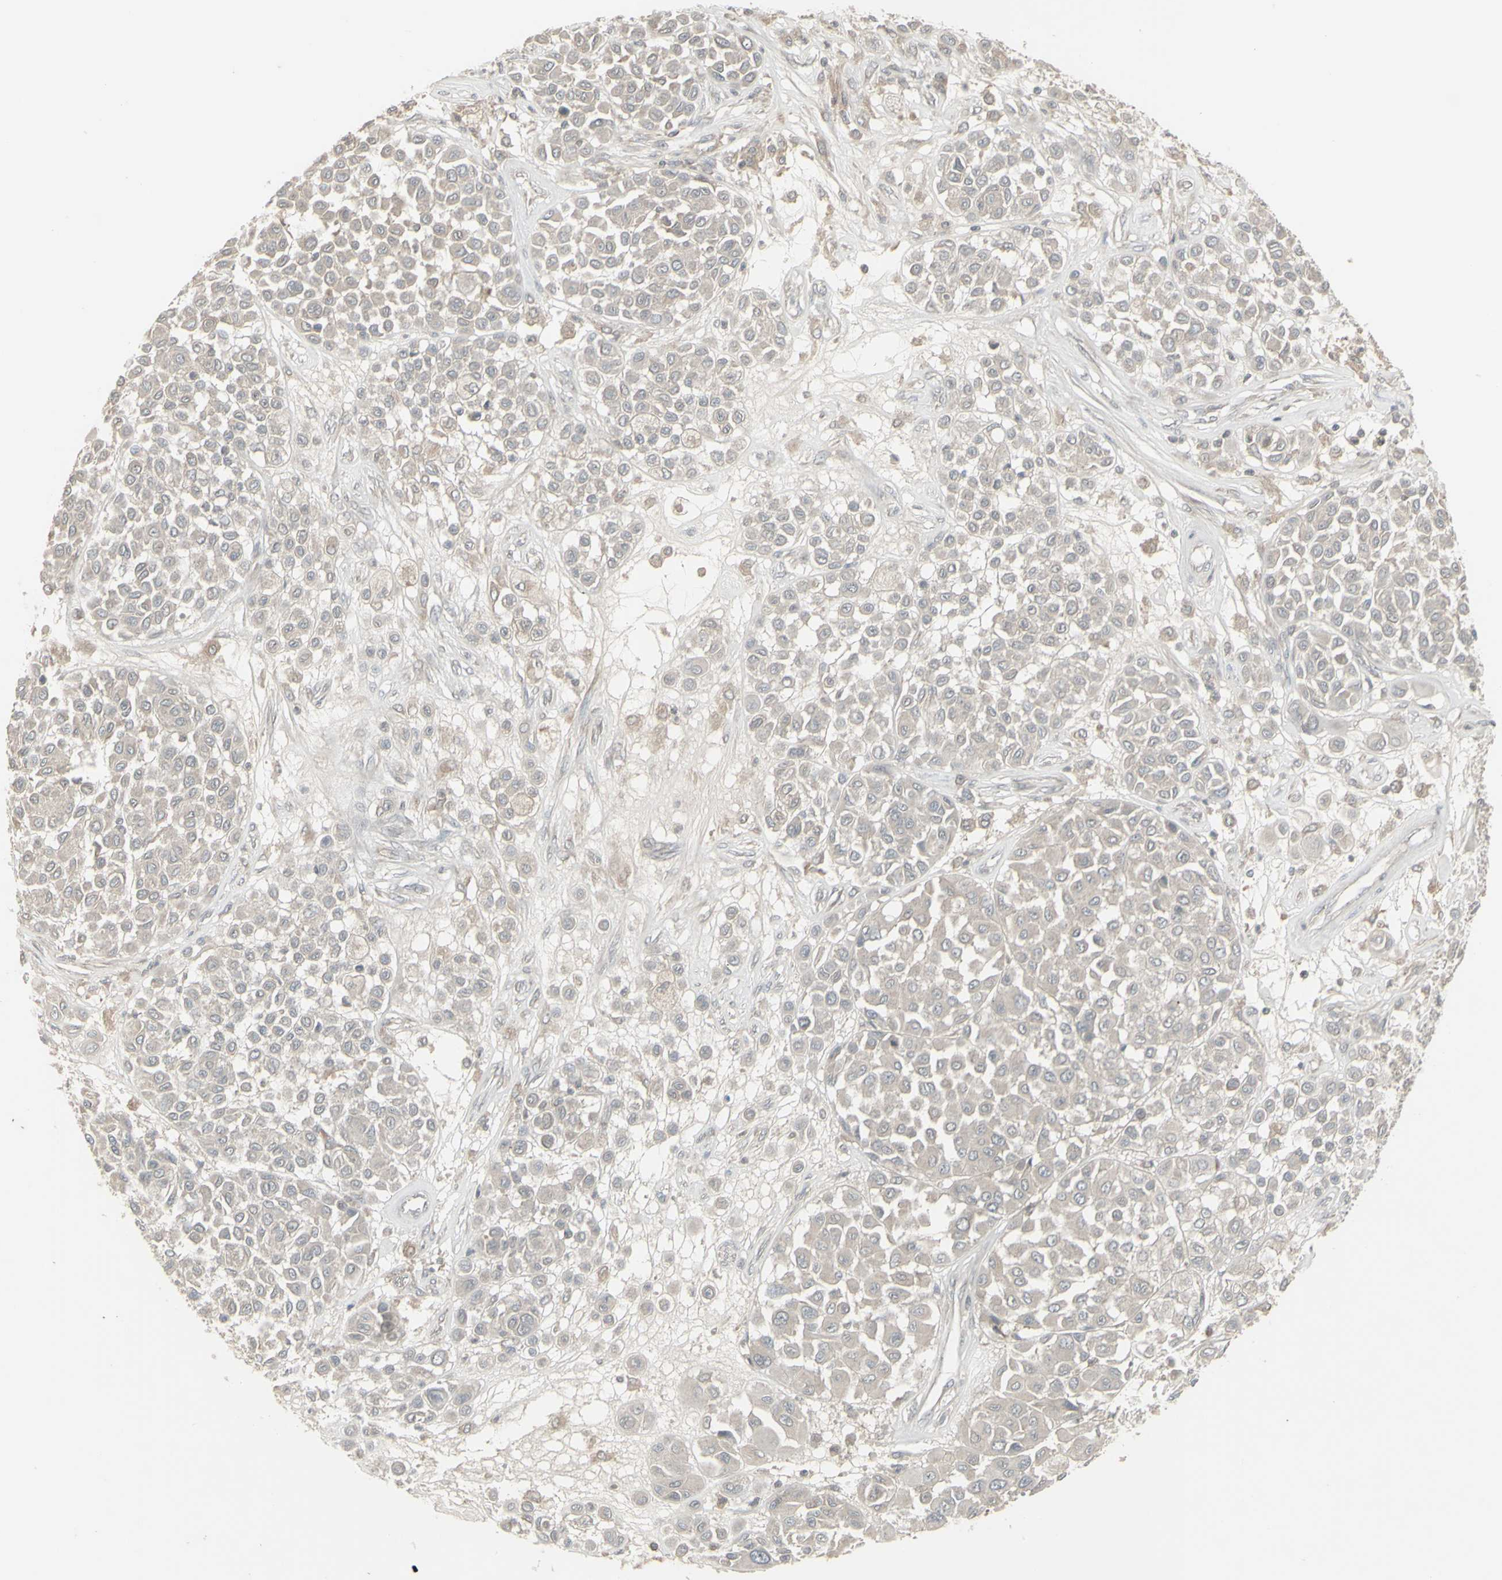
{"staining": {"intensity": "negative", "quantity": "none", "location": "none"}, "tissue": "melanoma", "cell_type": "Tumor cells", "image_type": "cancer", "snomed": [{"axis": "morphology", "description": "Malignant melanoma, Metastatic site"}, {"axis": "topography", "description": "Soft tissue"}], "caption": "There is no significant expression in tumor cells of malignant melanoma (metastatic site). Nuclei are stained in blue.", "gene": "CSK", "patient": {"sex": "male", "age": 41}}